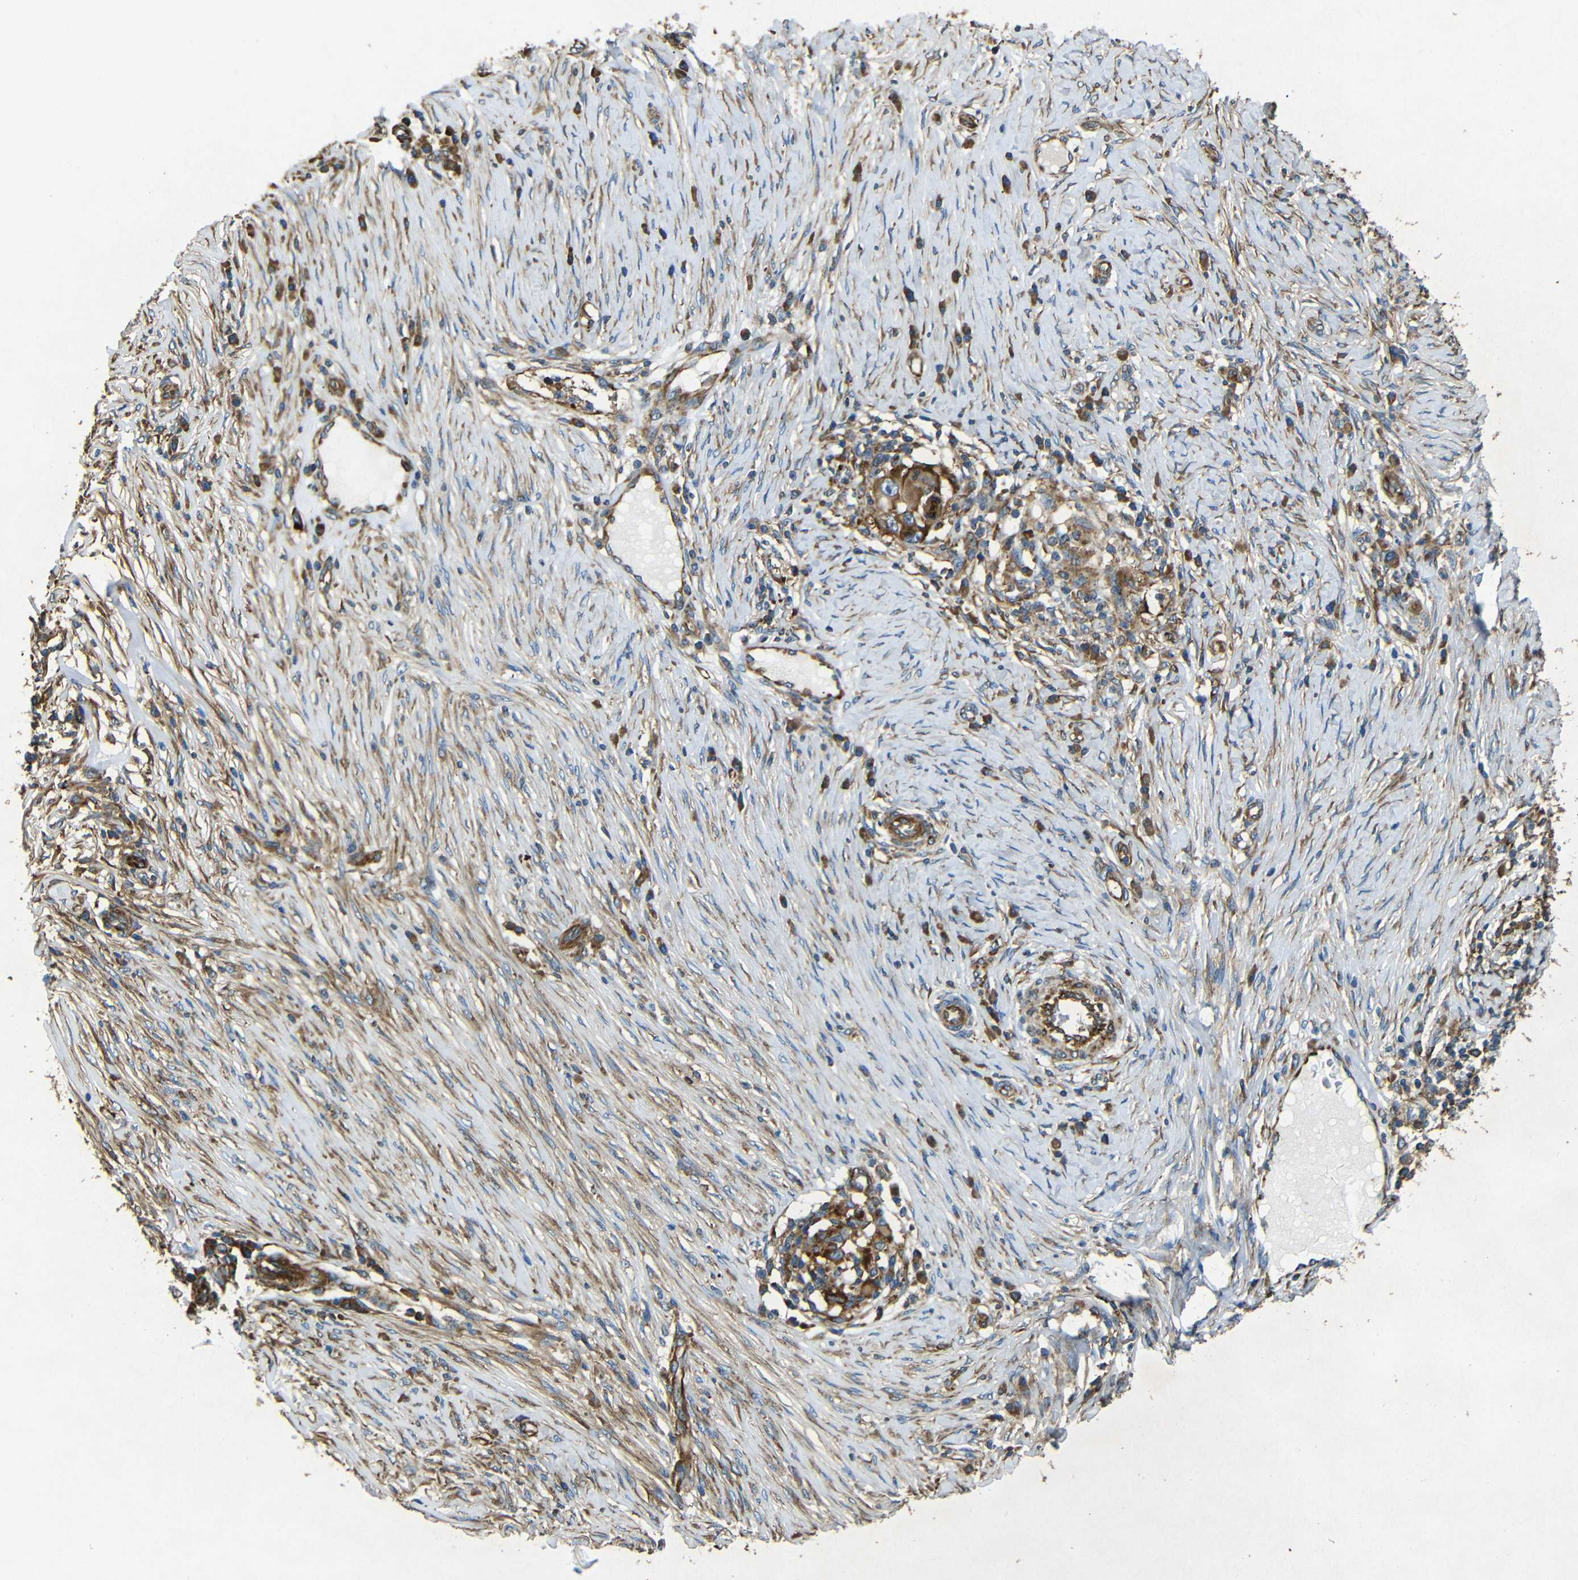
{"staining": {"intensity": "strong", "quantity": ">75%", "location": "cytoplasmic/membranous"}, "tissue": "skin cancer", "cell_type": "Tumor cells", "image_type": "cancer", "snomed": [{"axis": "morphology", "description": "Squamous cell carcinoma, NOS"}, {"axis": "topography", "description": "Skin"}], "caption": "Protein analysis of skin squamous cell carcinoma tissue shows strong cytoplasmic/membranous positivity in approximately >75% of tumor cells.", "gene": "BTF3", "patient": {"sex": "female", "age": 44}}